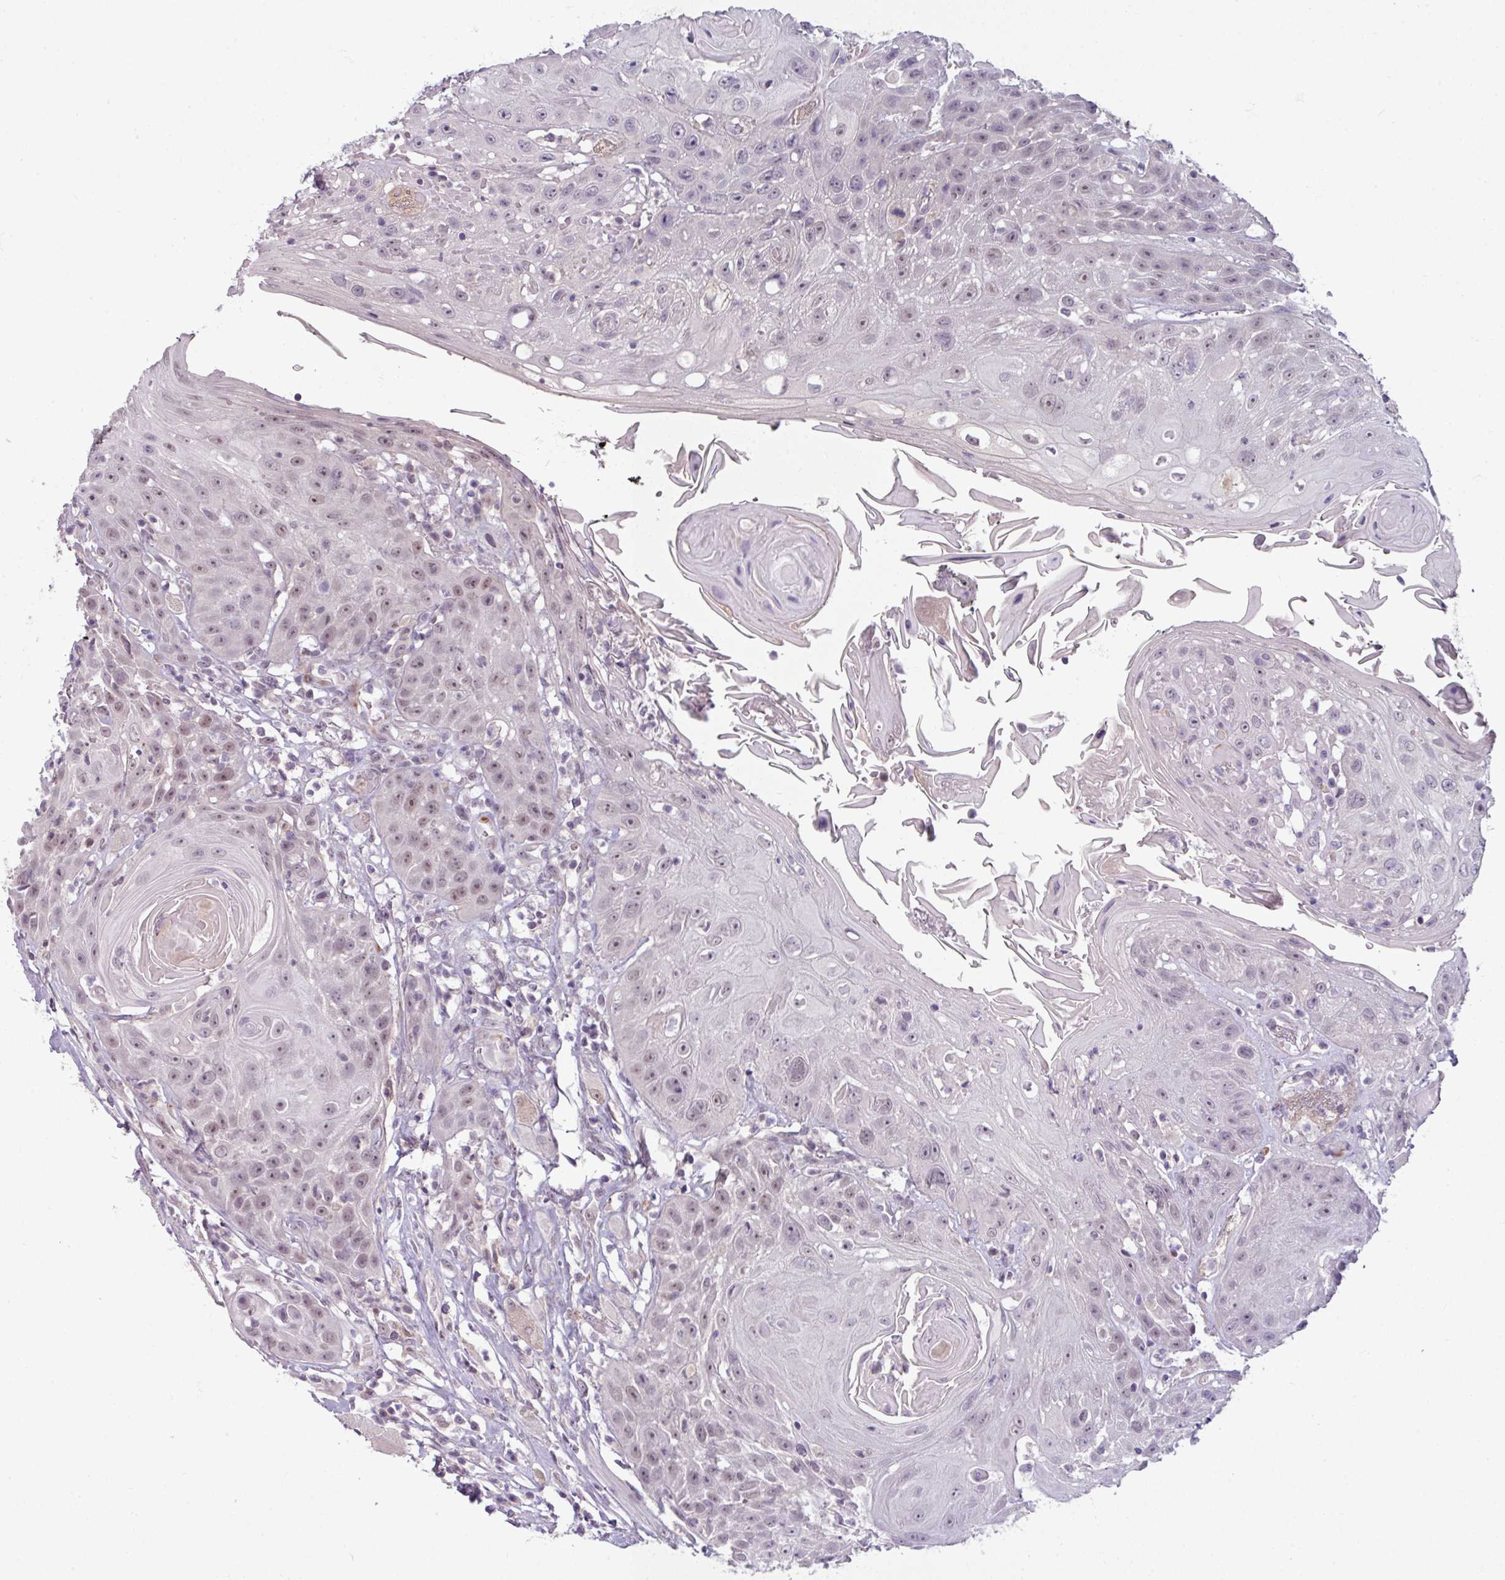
{"staining": {"intensity": "weak", "quantity": "25%-75%", "location": "nuclear"}, "tissue": "head and neck cancer", "cell_type": "Tumor cells", "image_type": "cancer", "snomed": [{"axis": "morphology", "description": "Squamous cell carcinoma, NOS"}, {"axis": "topography", "description": "Head-Neck"}], "caption": "A brown stain labels weak nuclear expression of a protein in human head and neck cancer tumor cells.", "gene": "UVSSA", "patient": {"sex": "female", "age": 59}}